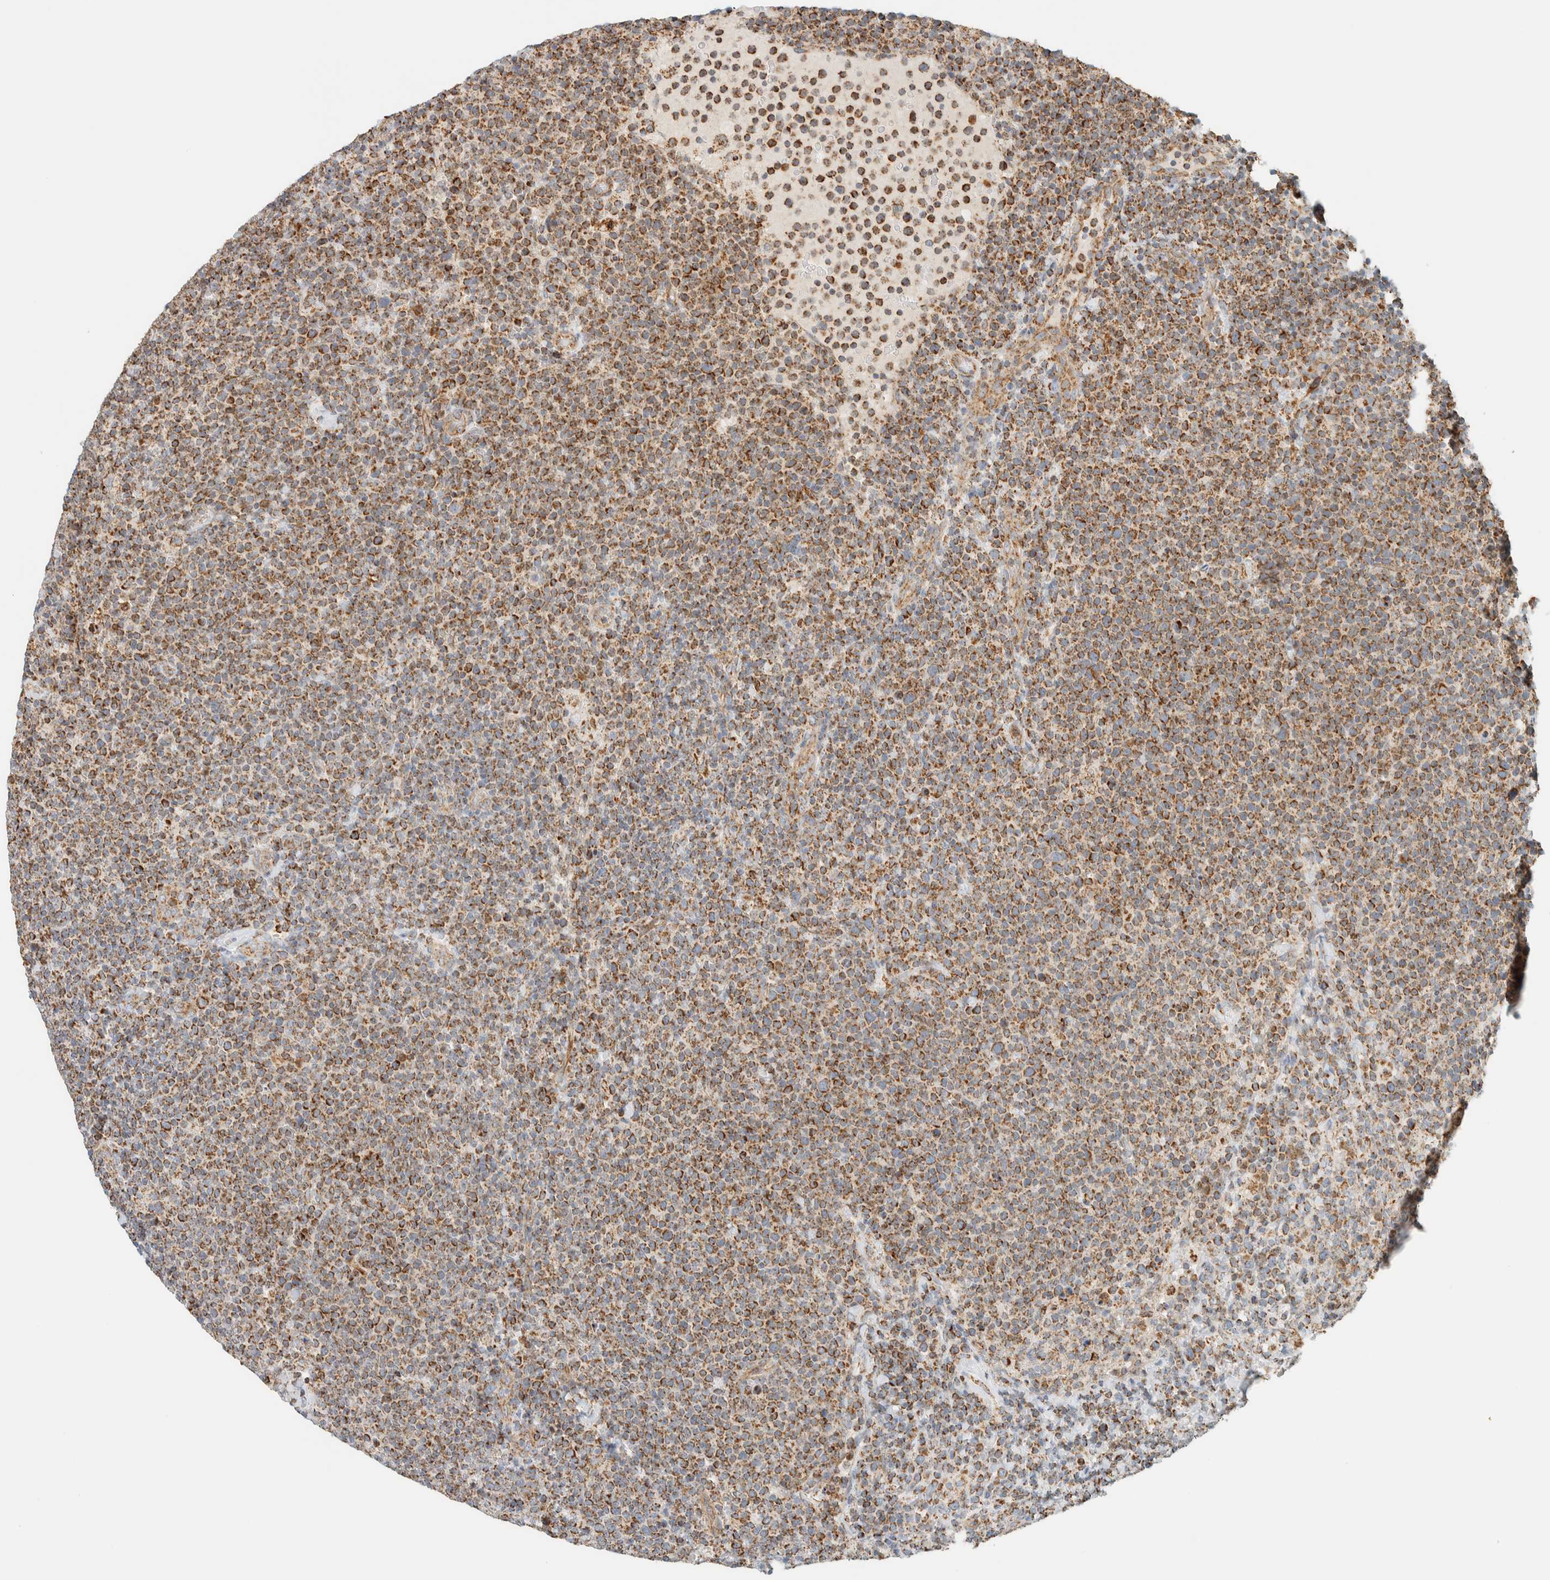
{"staining": {"intensity": "moderate", "quantity": ">75%", "location": "cytoplasmic/membranous"}, "tissue": "lymphoma", "cell_type": "Tumor cells", "image_type": "cancer", "snomed": [{"axis": "morphology", "description": "Malignant lymphoma, non-Hodgkin's type, High grade"}, {"axis": "topography", "description": "Lymph node"}], "caption": "A high-resolution photomicrograph shows immunohistochemistry (IHC) staining of malignant lymphoma, non-Hodgkin's type (high-grade), which demonstrates moderate cytoplasmic/membranous staining in about >75% of tumor cells.", "gene": "KIFAP3", "patient": {"sex": "male", "age": 61}}